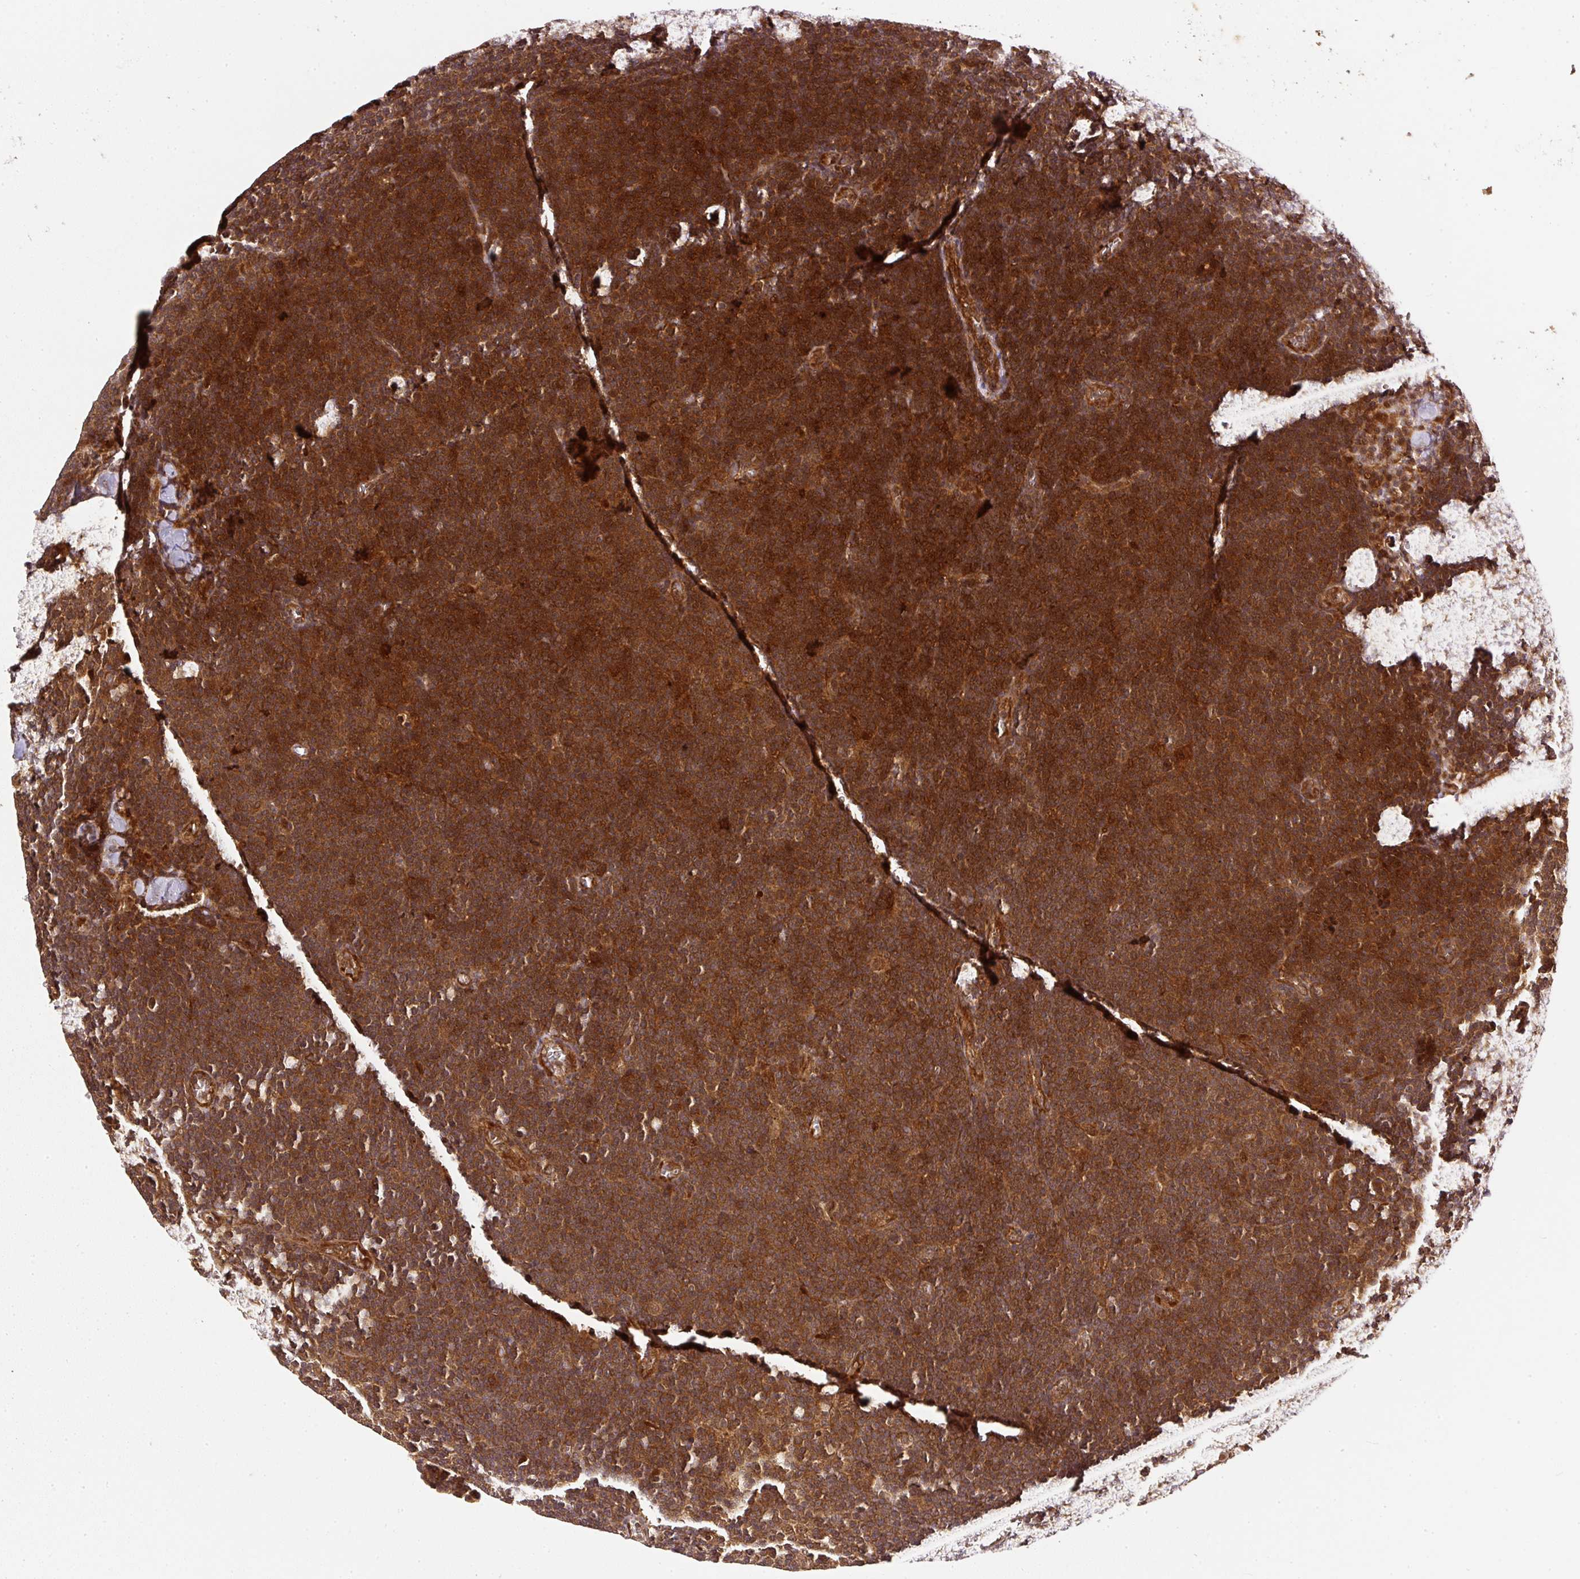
{"staining": {"intensity": "strong", "quantity": ">75%", "location": "cytoplasmic/membranous"}, "tissue": "lymphoma", "cell_type": "Tumor cells", "image_type": "cancer", "snomed": [{"axis": "morphology", "description": "Malignant lymphoma, non-Hodgkin's type, Low grade"}, {"axis": "topography", "description": "Lymph node"}], "caption": "A high amount of strong cytoplasmic/membranous staining is appreciated in approximately >75% of tumor cells in lymphoma tissue.", "gene": "PSMD1", "patient": {"sex": "male", "age": 48}}